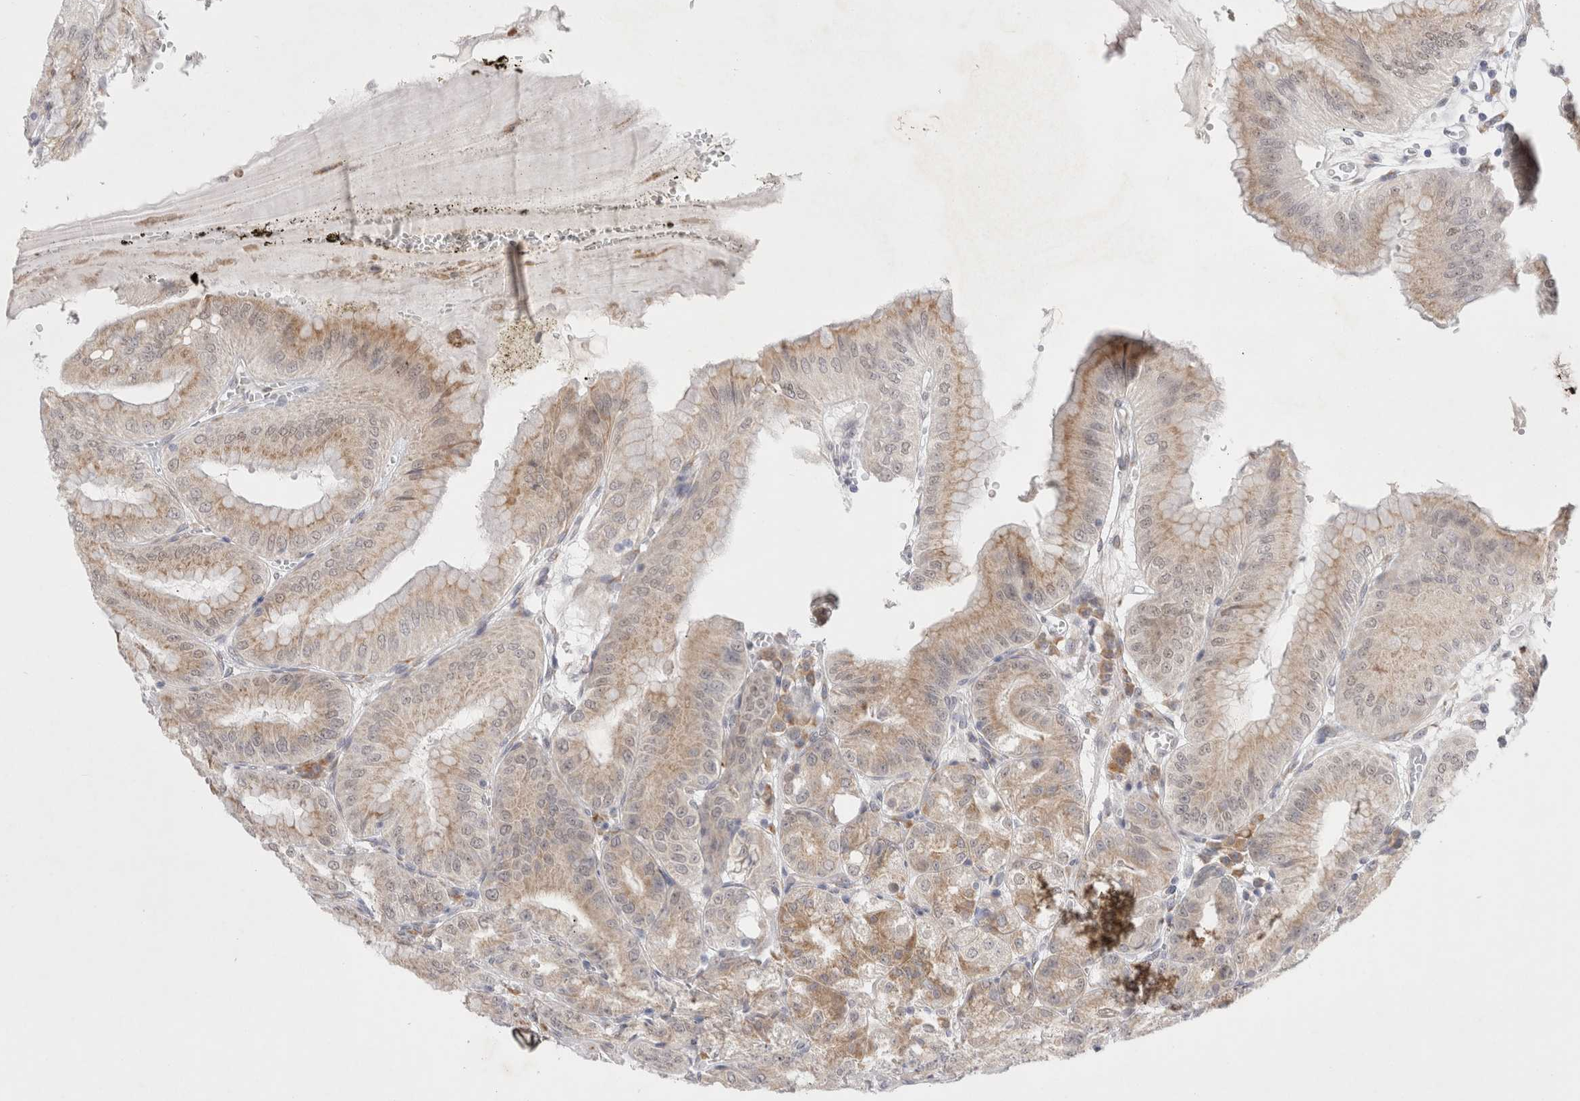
{"staining": {"intensity": "moderate", "quantity": ">75%", "location": "cytoplasmic/membranous"}, "tissue": "stomach", "cell_type": "Glandular cells", "image_type": "normal", "snomed": [{"axis": "morphology", "description": "Normal tissue, NOS"}, {"axis": "topography", "description": "Stomach, lower"}], "caption": "This is an image of immunohistochemistry staining of benign stomach, which shows moderate positivity in the cytoplasmic/membranous of glandular cells.", "gene": "TRMT1L", "patient": {"sex": "male", "age": 71}}